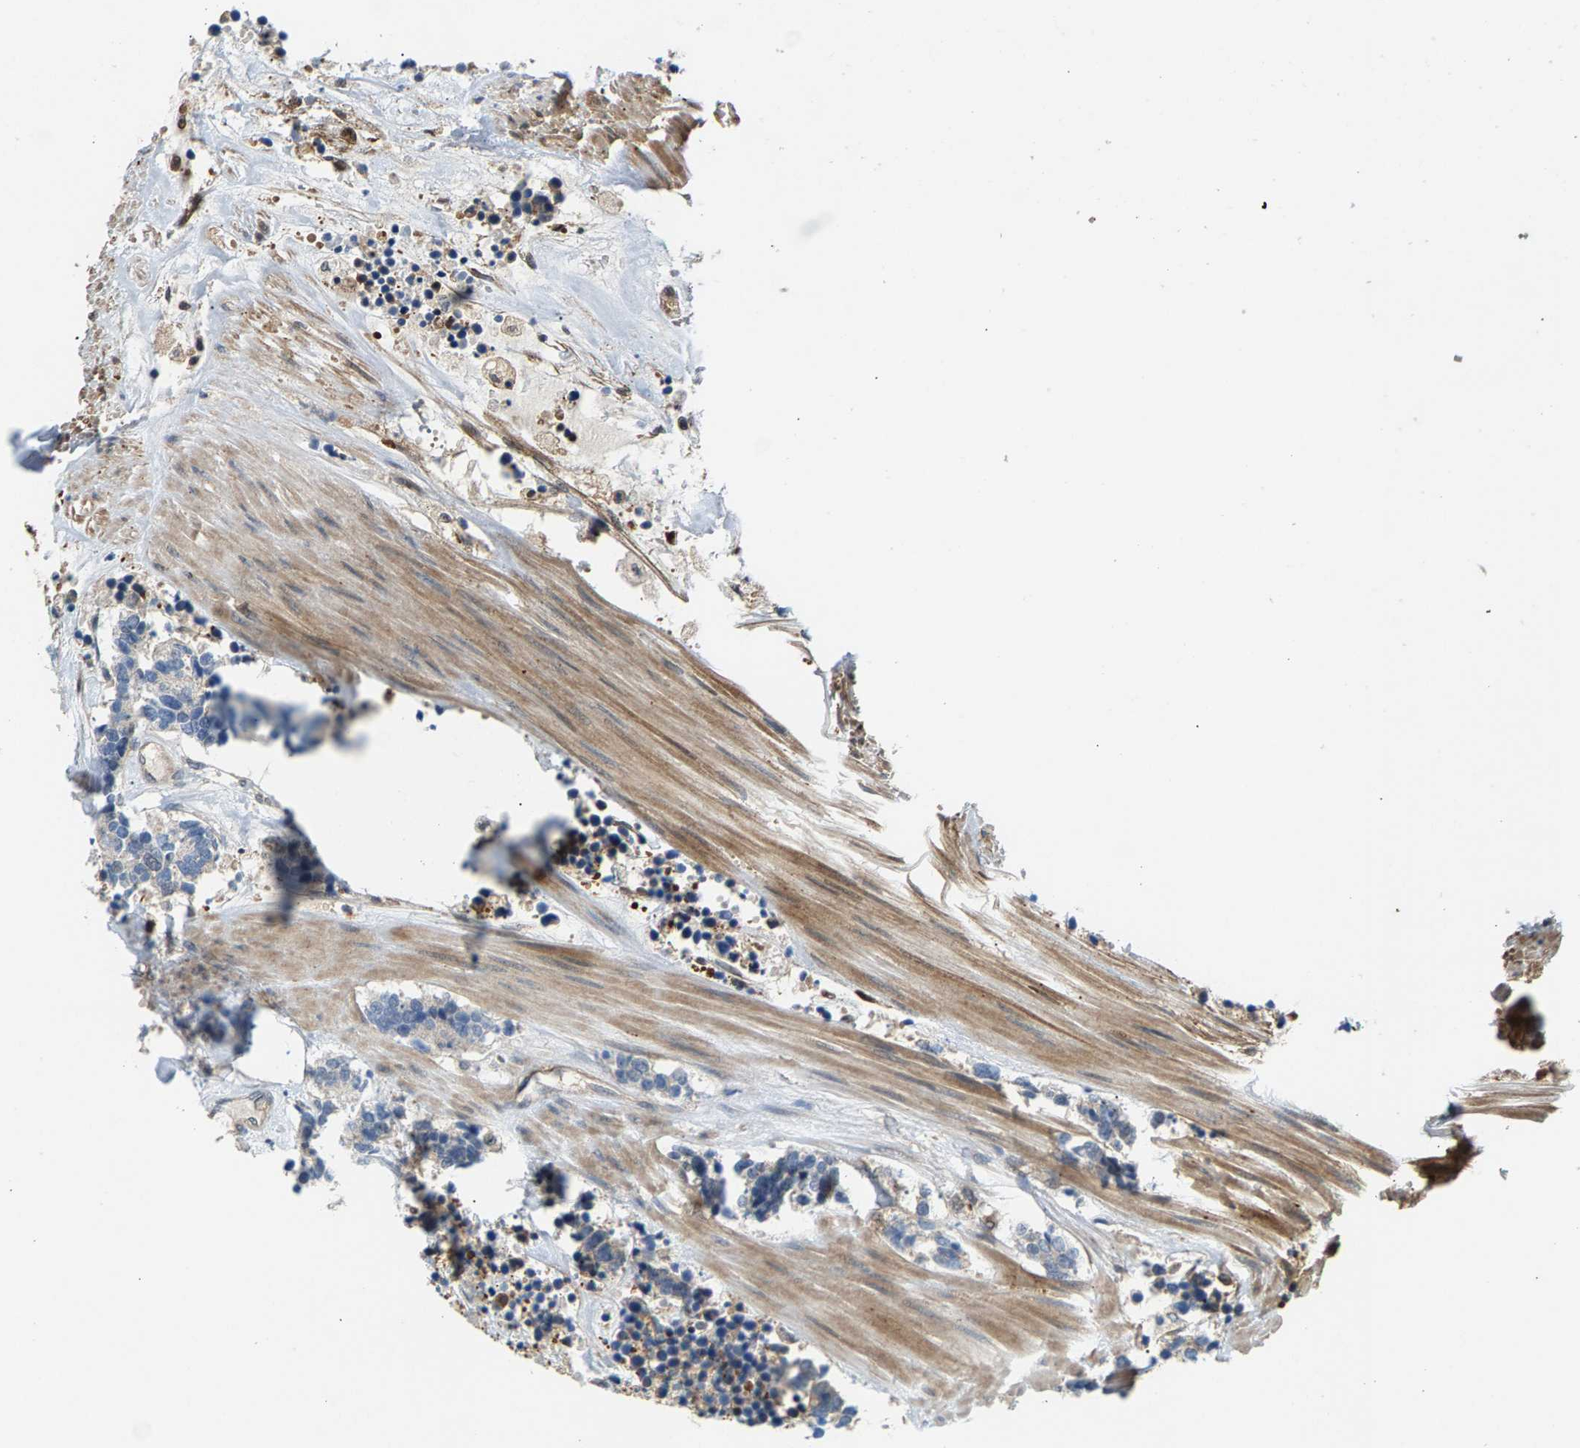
{"staining": {"intensity": "weak", "quantity": "<25%", "location": "cytoplasmic/membranous"}, "tissue": "carcinoid", "cell_type": "Tumor cells", "image_type": "cancer", "snomed": [{"axis": "morphology", "description": "Carcinoma, NOS"}, {"axis": "morphology", "description": "Carcinoid, malignant, NOS"}, {"axis": "topography", "description": "Urinary bladder"}], "caption": "This is an IHC histopathology image of human carcinoma. There is no positivity in tumor cells.", "gene": "KRTAP27-1", "patient": {"sex": "male", "age": 57}}